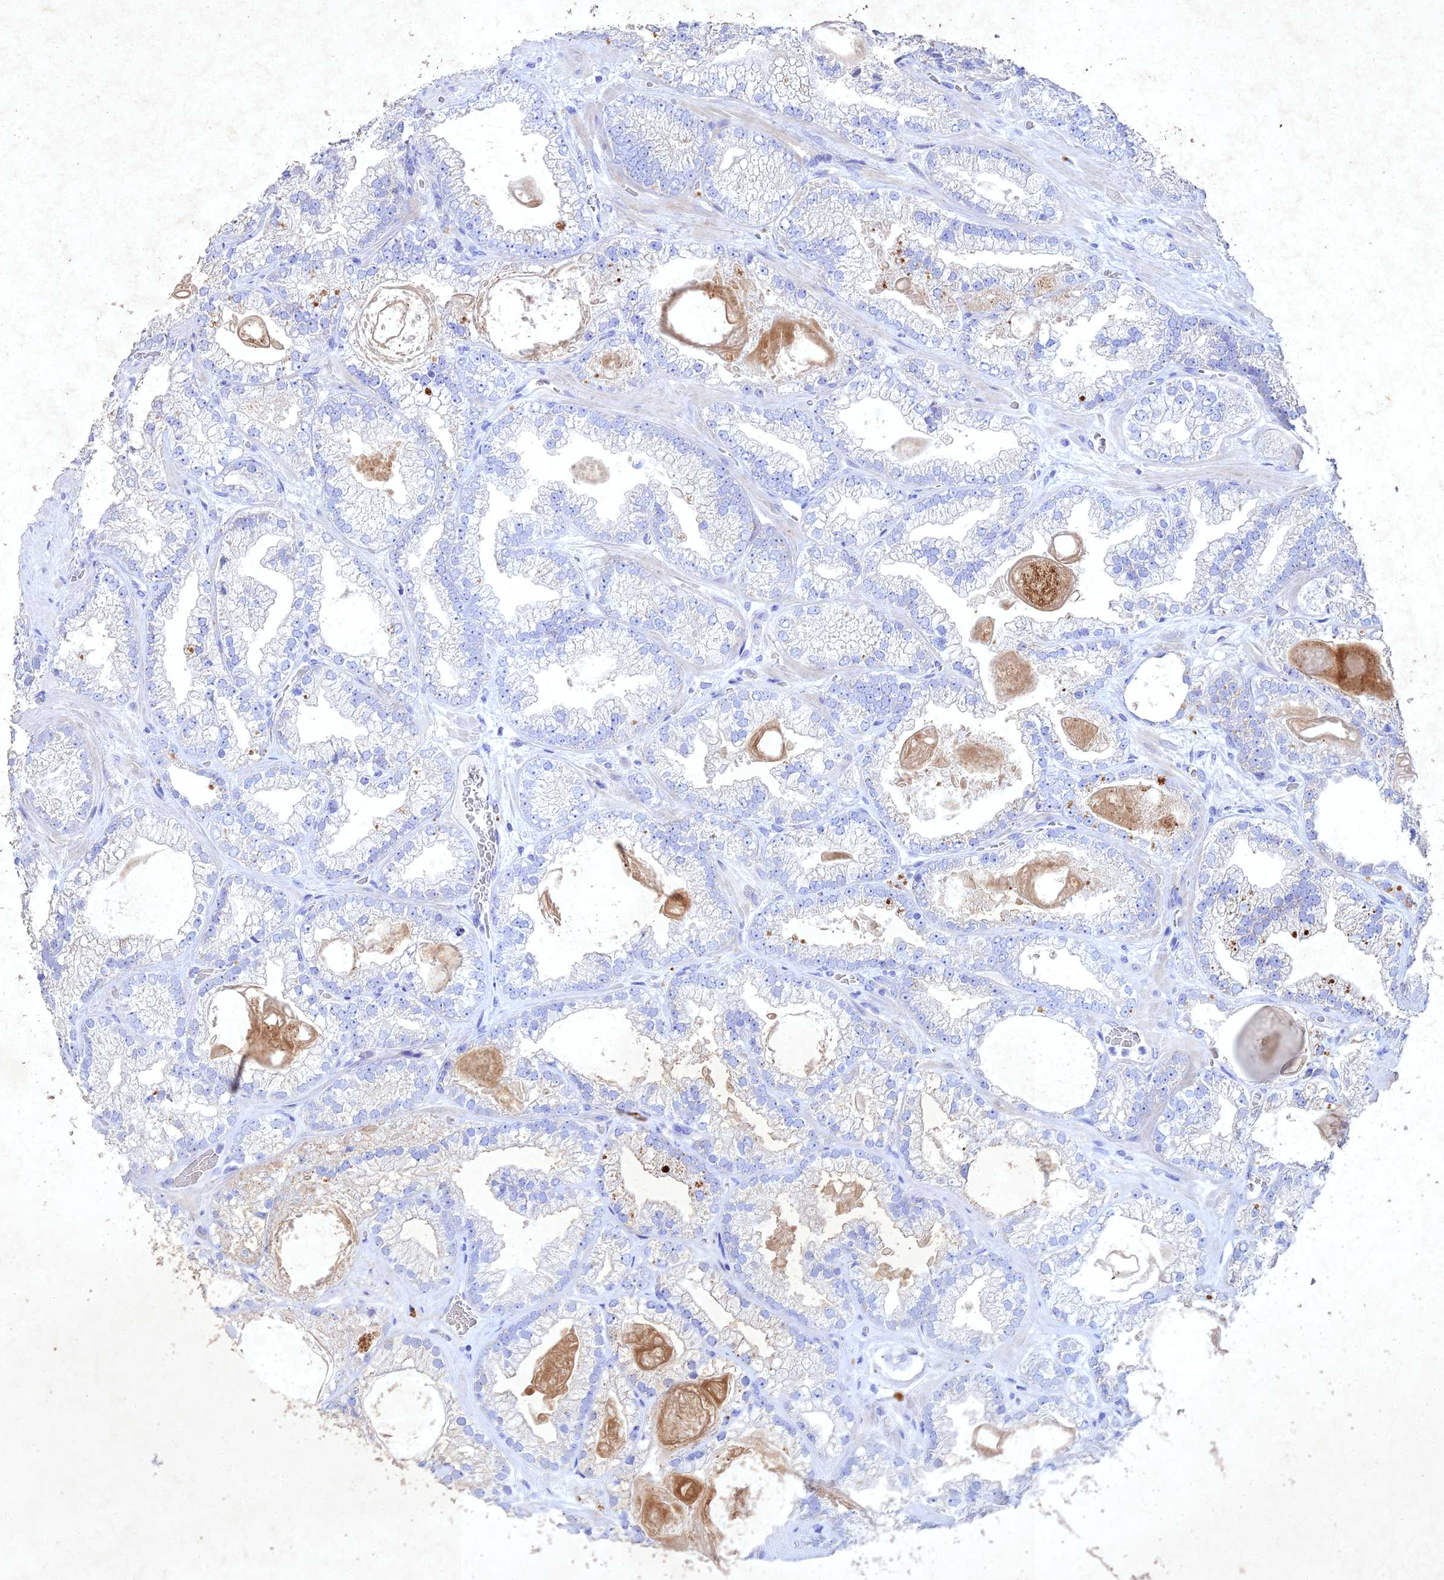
{"staining": {"intensity": "negative", "quantity": "none", "location": "none"}, "tissue": "prostate cancer", "cell_type": "Tumor cells", "image_type": "cancer", "snomed": [{"axis": "morphology", "description": "Adenocarcinoma, Low grade"}, {"axis": "topography", "description": "Prostate"}], "caption": "A histopathology image of prostate cancer (adenocarcinoma (low-grade)) stained for a protein shows no brown staining in tumor cells.", "gene": "NDUFV1", "patient": {"sex": "male", "age": 57}}